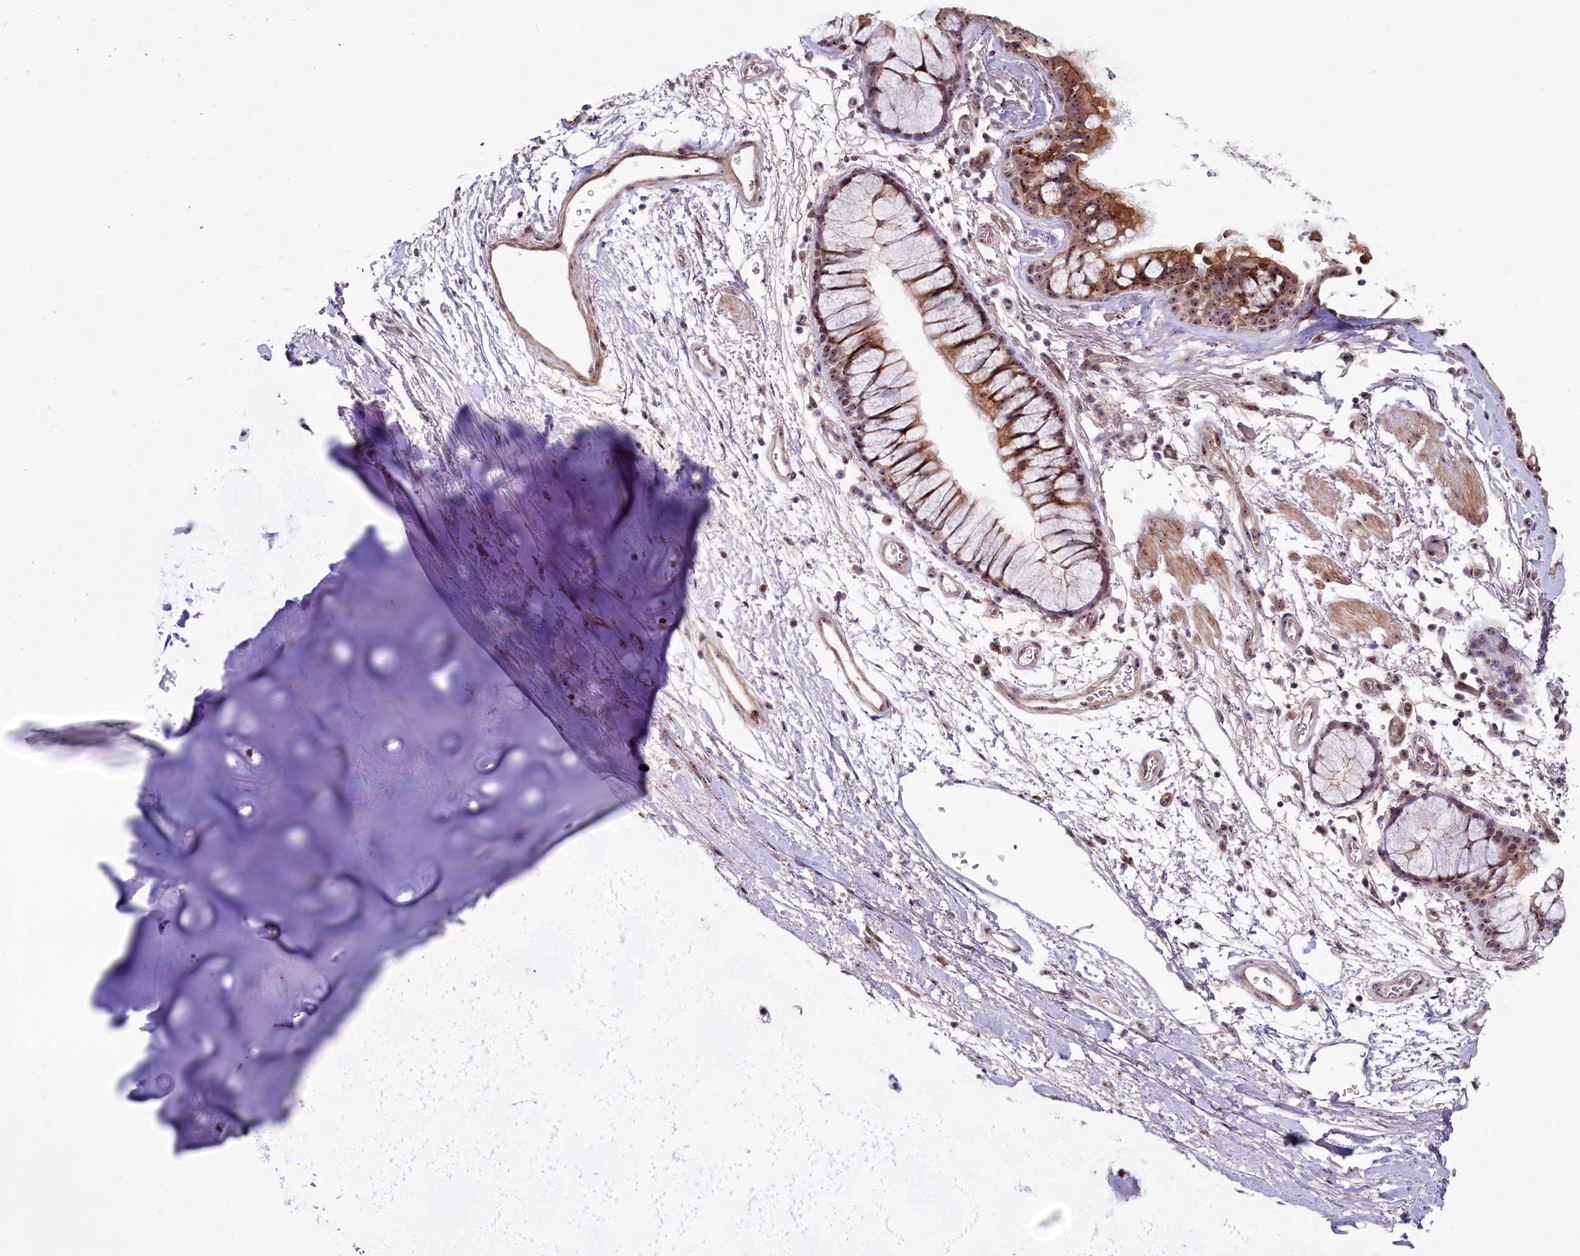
{"staining": {"intensity": "moderate", "quantity": ">75%", "location": "cytoplasmic/membranous,nuclear"}, "tissue": "bronchus", "cell_type": "Respiratory epithelial cells", "image_type": "normal", "snomed": [{"axis": "morphology", "description": "Normal tissue, NOS"}, {"axis": "topography", "description": "Bronchus"}], "caption": "Immunohistochemistry (IHC) micrograph of unremarkable human bronchus stained for a protein (brown), which exhibits medium levels of moderate cytoplasmic/membranous,nuclear staining in about >75% of respiratory epithelial cells.", "gene": "TCOF1", "patient": {"sex": "male", "age": 65}}